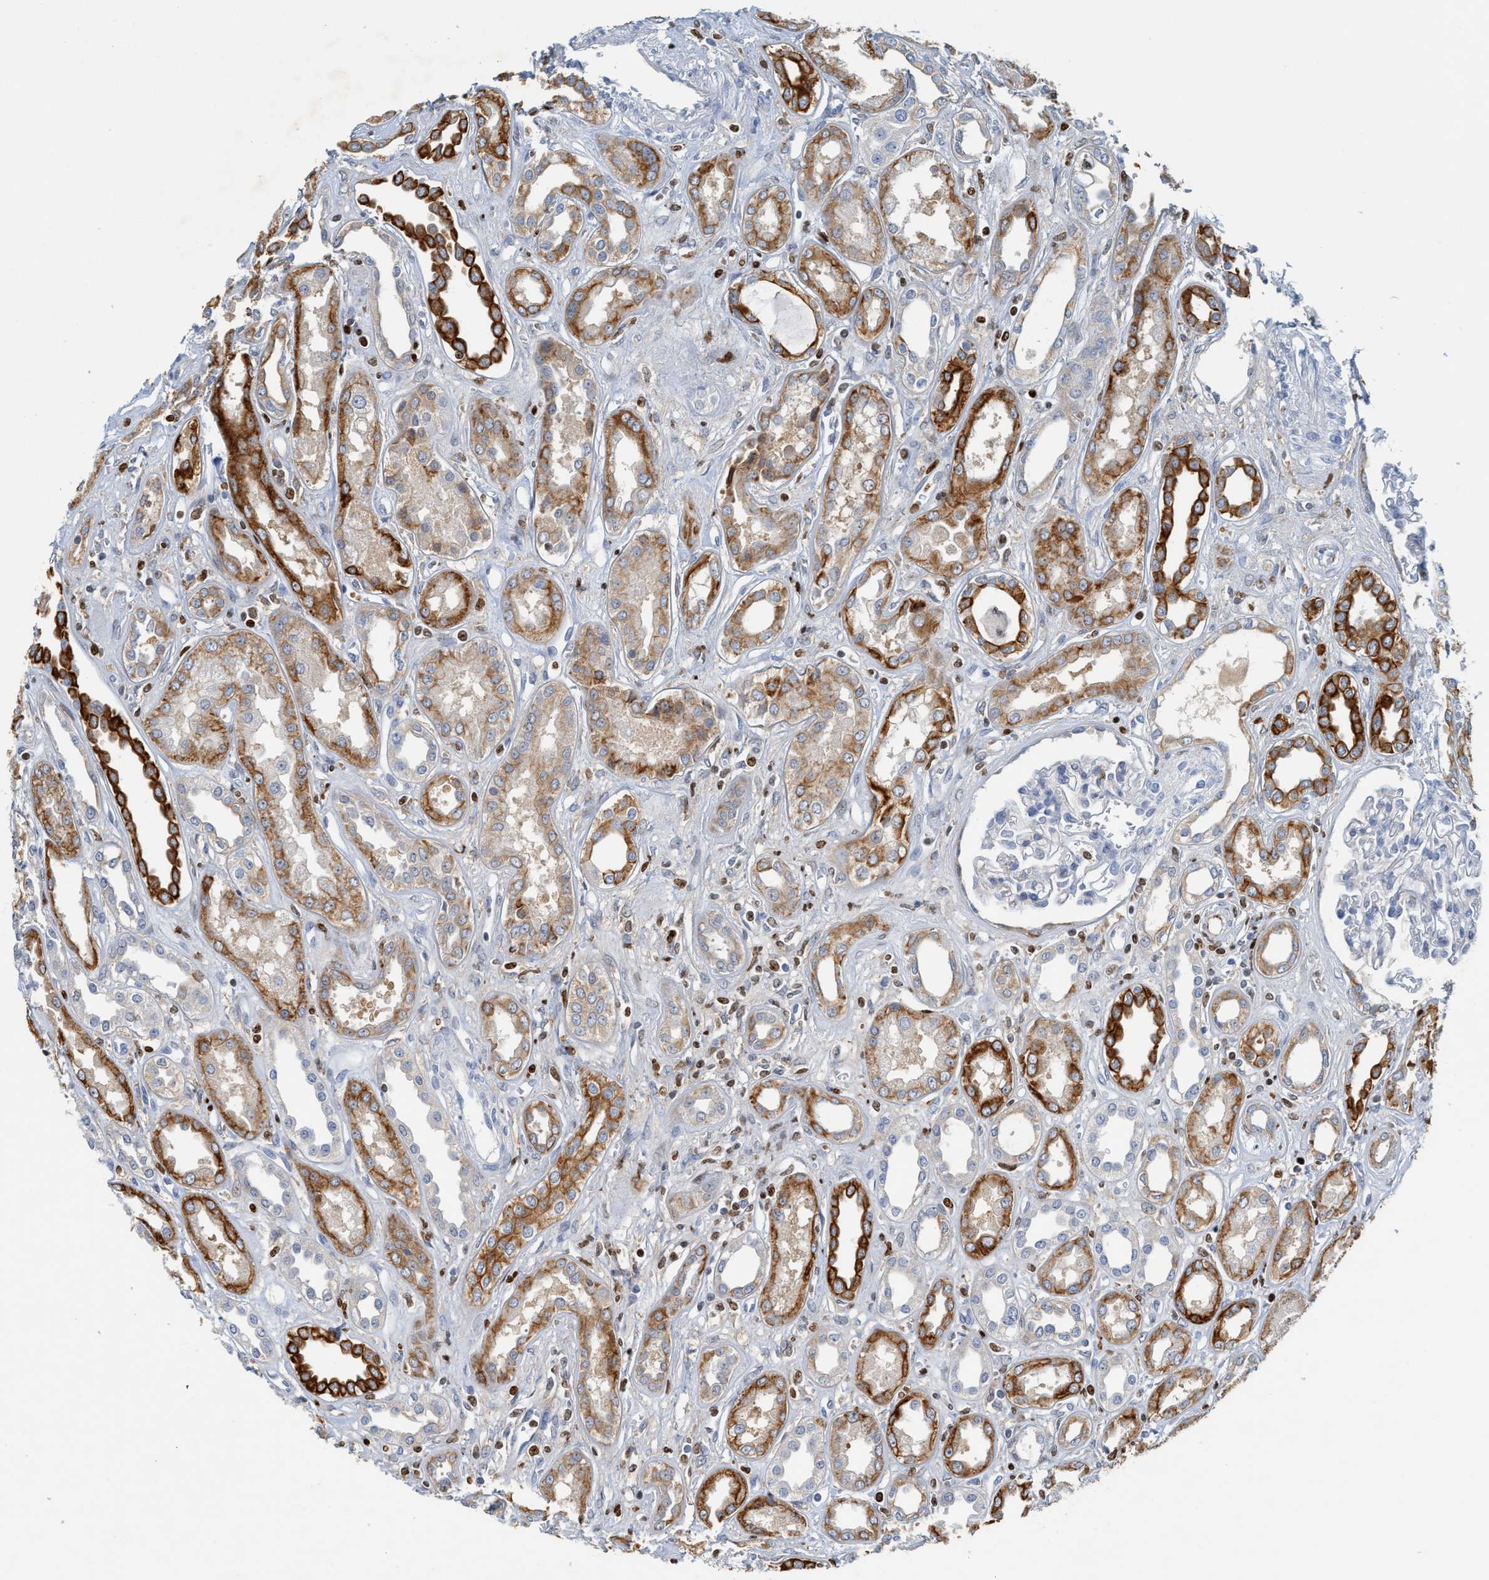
{"staining": {"intensity": "moderate", "quantity": "<25%", "location": "nuclear"}, "tissue": "kidney", "cell_type": "Cells in glomeruli", "image_type": "normal", "snomed": [{"axis": "morphology", "description": "Normal tissue, NOS"}, {"axis": "topography", "description": "Kidney"}], "caption": "A brown stain highlights moderate nuclear positivity of a protein in cells in glomeruli of unremarkable kidney. Using DAB (brown) and hematoxylin (blue) stains, captured at high magnification using brightfield microscopy.", "gene": "SH3D19", "patient": {"sex": "male", "age": 59}}